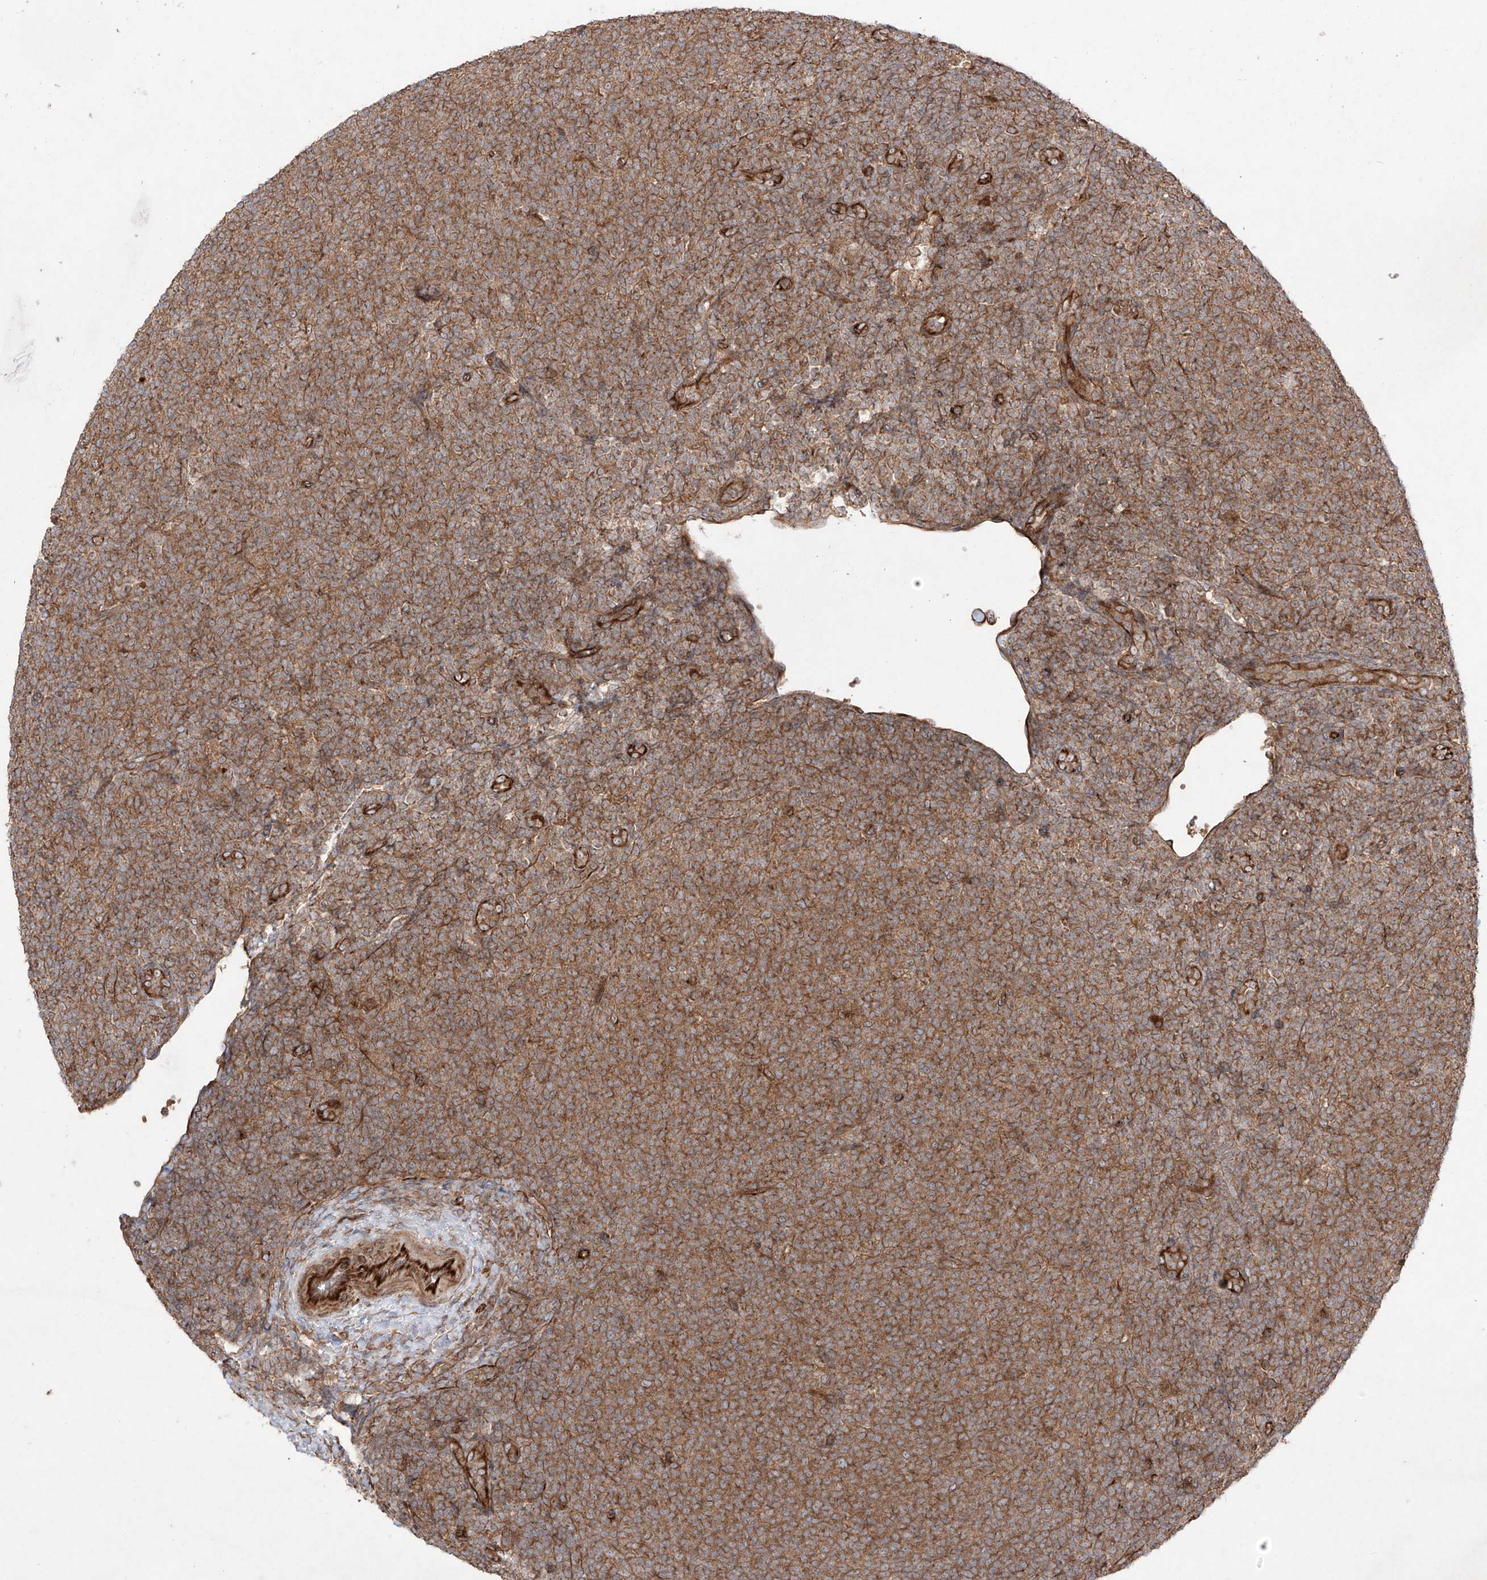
{"staining": {"intensity": "moderate", "quantity": ">75%", "location": "cytoplasmic/membranous"}, "tissue": "lymphoma", "cell_type": "Tumor cells", "image_type": "cancer", "snomed": [{"axis": "morphology", "description": "Malignant lymphoma, non-Hodgkin's type, Low grade"}, {"axis": "topography", "description": "Lymph node"}], "caption": "Low-grade malignant lymphoma, non-Hodgkin's type stained with DAB (3,3'-diaminobenzidine) IHC reveals medium levels of moderate cytoplasmic/membranous staining in approximately >75% of tumor cells.", "gene": "YKT6", "patient": {"sex": "male", "age": 66}}